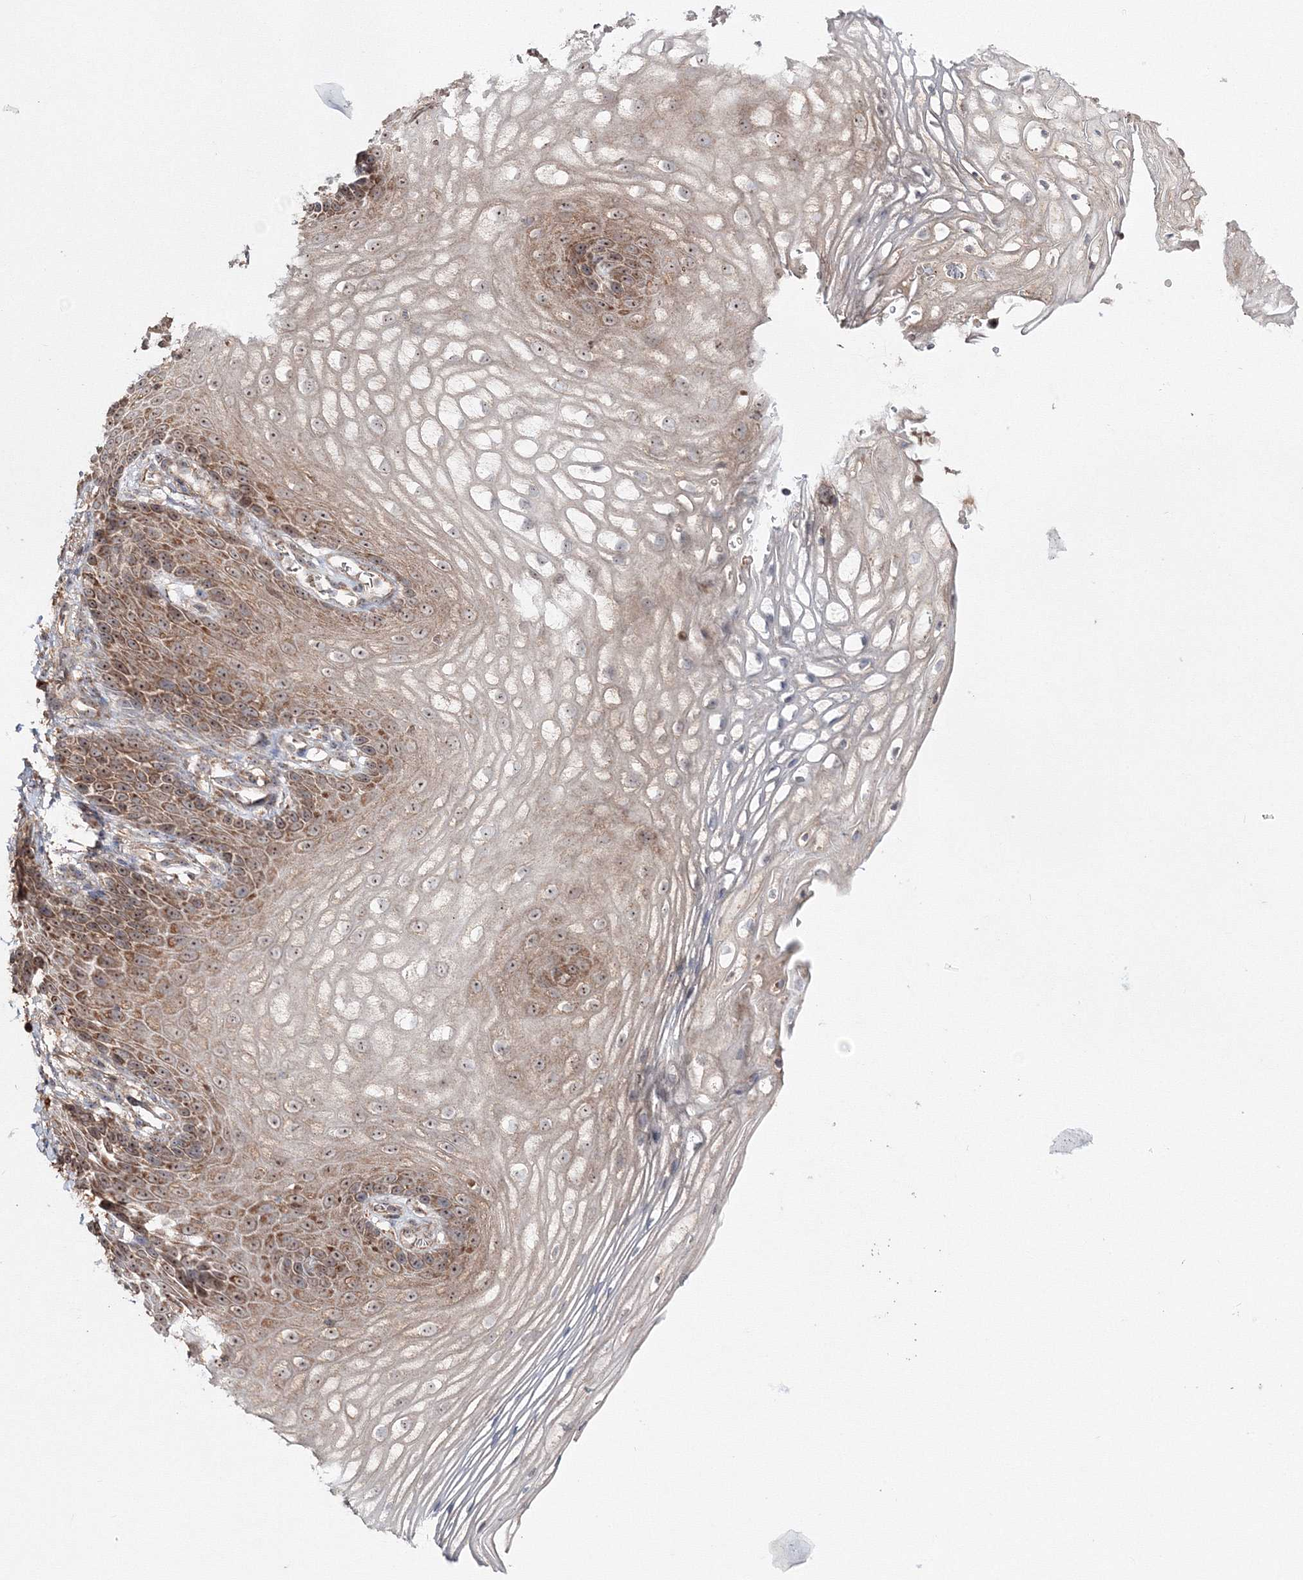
{"staining": {"intensity": "moderate", "quantity": ">75%", "location": "cytoplasmic/membranous,nuclear"}, "tissue": "vagina", "cell_type": "Squamous epithelial cells", "image_type": "normal", "snomed": [{"axis": "morphology", "description": "Normal tissue, NOS"}, {"axis": "topography", "description": "Vagina"}], "caption": "Normal vagina reveals moderate cytoplasmic/membranous,nuclear positivity in approximately >75% of squamous epithelial cells.", "gene": "PEX13", "patient": {"sex": "female", "age": 60}}